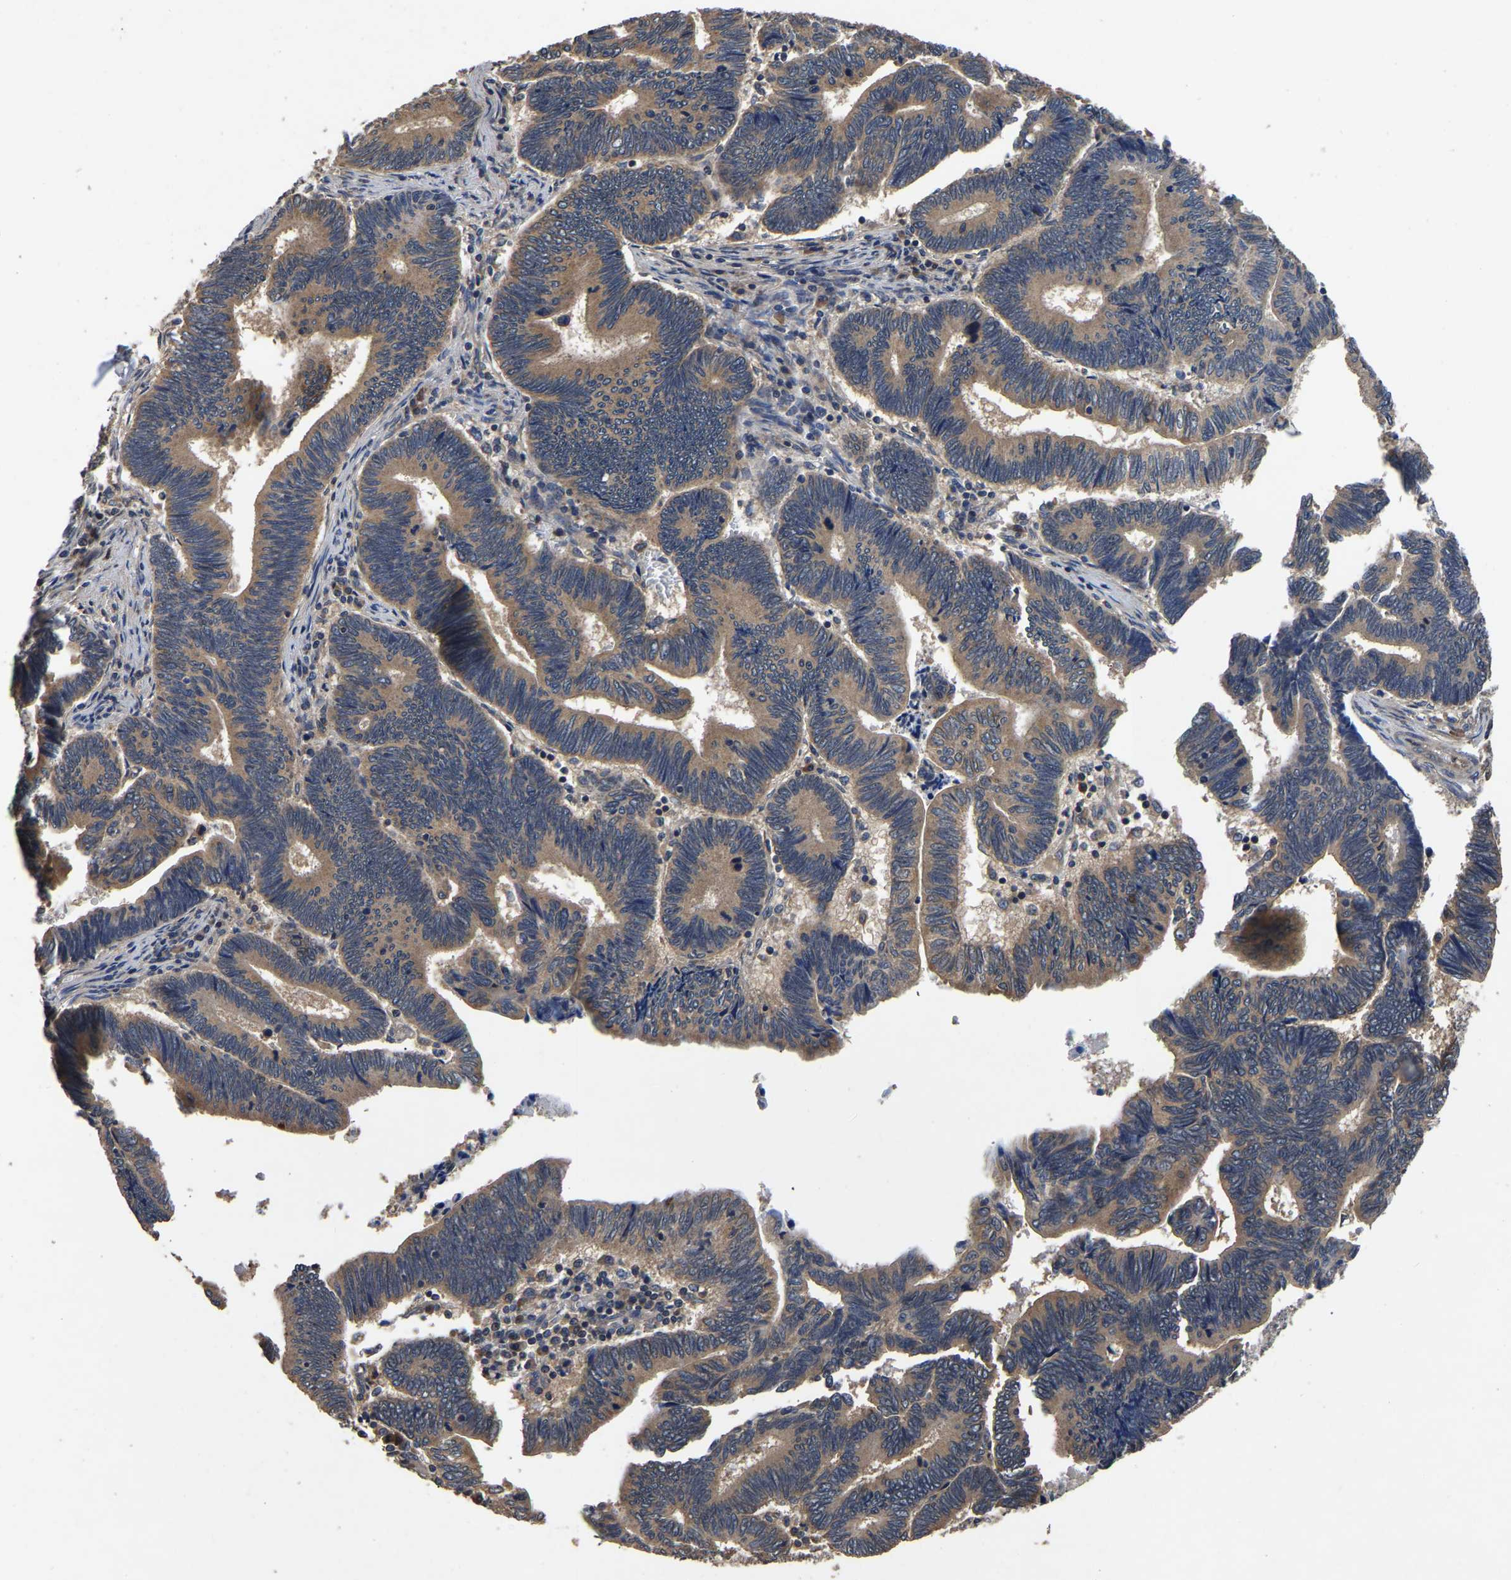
{"staining": {"intensity": "moderate", "quantity": ">75%", "location": "cytoplasmic/membranous"}, "tissue": "pancreatic cancer", "cell_type": "Tumor cells", "image_type": "cancer", "snomed": [{"axis": "morphology", "description": "Adenocarcinoma, NOS"}, {"axis": "topography", "description": "Pancreas"}], "caption": "Tumor cells show medium levels of moderate cytoplasmic/membranous staining in about >75% of cells in pancreatic cancer (adenocarcinoma).", "gene": "CRYZL1", "patient": {"sex": "female", "age": 70}}